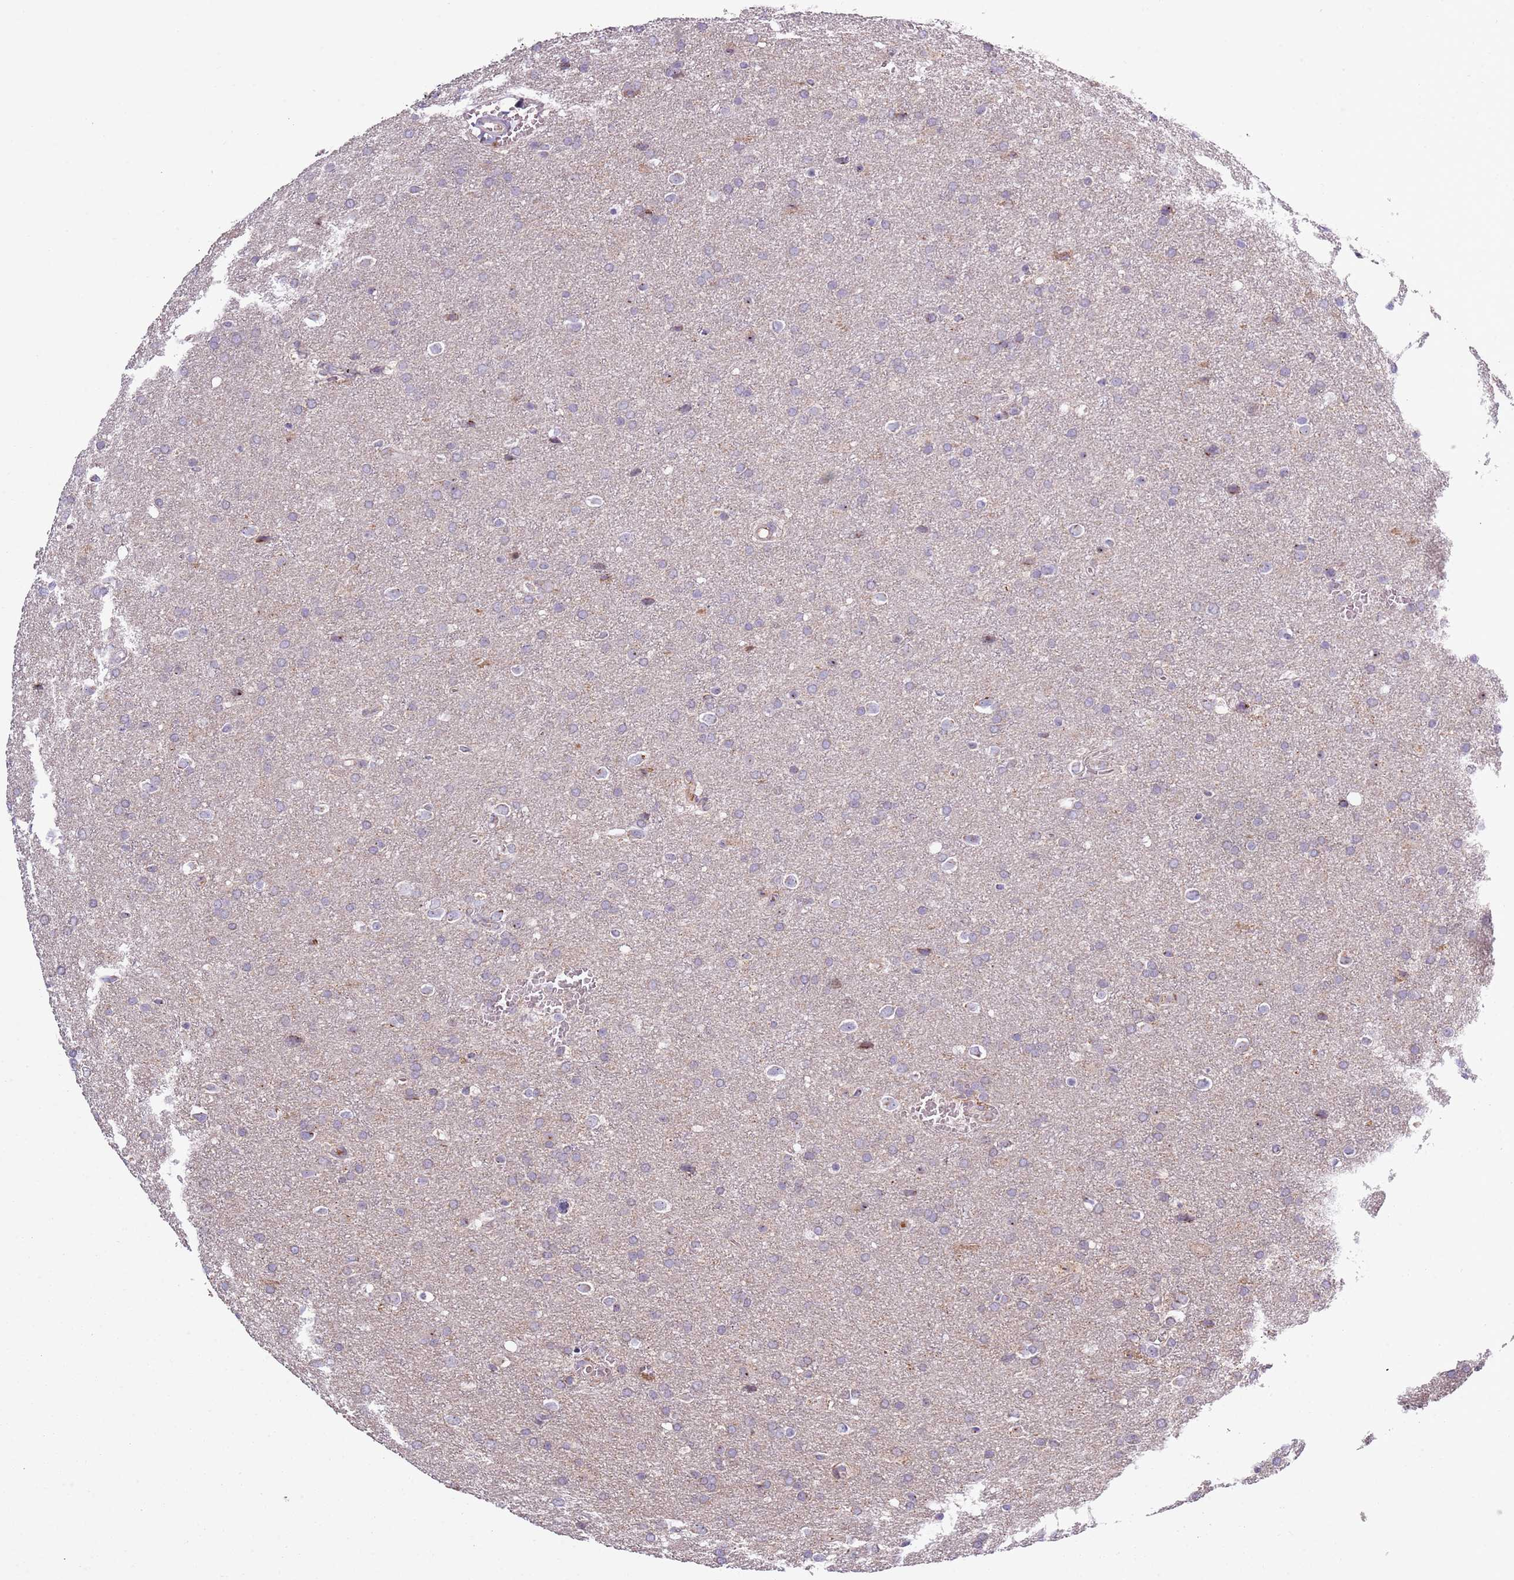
{"staining": {"intensity": "negative", "quantity": "none", "location": "none"}, "tissue": "glioma", "cell_type": "Tumor cells", "image_type": "cancer", "snomed": [{"axis": "morphology", "description": "Glioma, malignant, Low grade"}, {"axis": "topography", "description": "Brain"}], "caption": "Tumor cells show no significant positivity in malignant glioma (low-grade). The staining was performed using DAB (3,3'-diaminobenzidine) to visualize the protein expression in brown, while the nuclei were stained in blue with hematoxylin (Magnification: 20x).", "gene": "SYS1", "patient": {"sex": "female", "age": 32}}